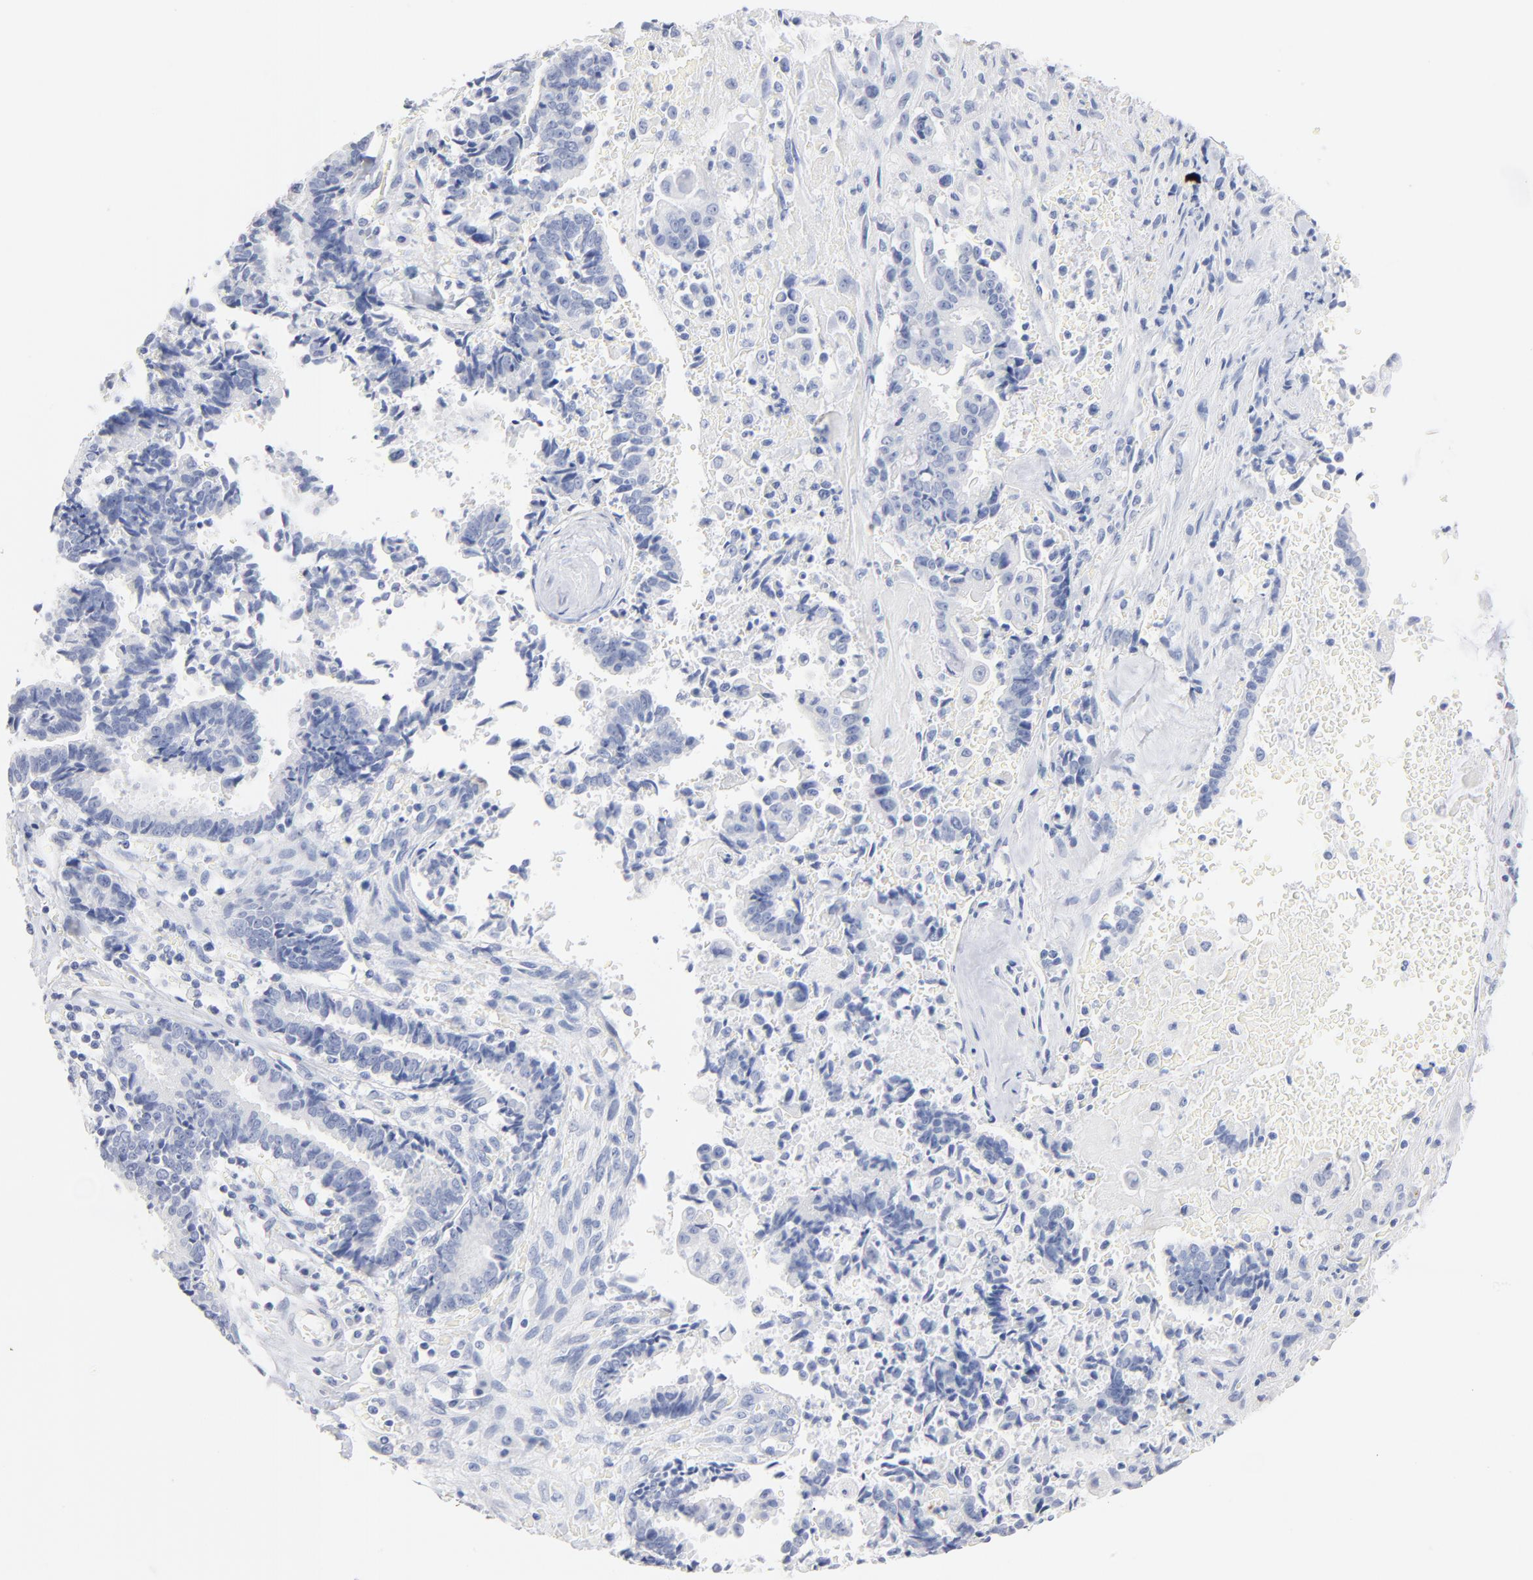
{"staining": {"intensity": "negative", "quantity": "none", "location": "none"}, "tissue": "liver cancer", "cell_type": "Tumor cells", "image_type": "cancer", "snomed": [{"axis": "morphology", "description": "Cholangiocarcinoma"}, {"axis": "topography", "description": "Liver"}], "caption": "DAB (3,3'-diaminobenzidine) immunohistochemical staining of human liver cholangiocarcinoma reveals no significant positivity in tumor cells.", "gene": "AGTR1", "patient": {"sex": "male", "age": 57}}